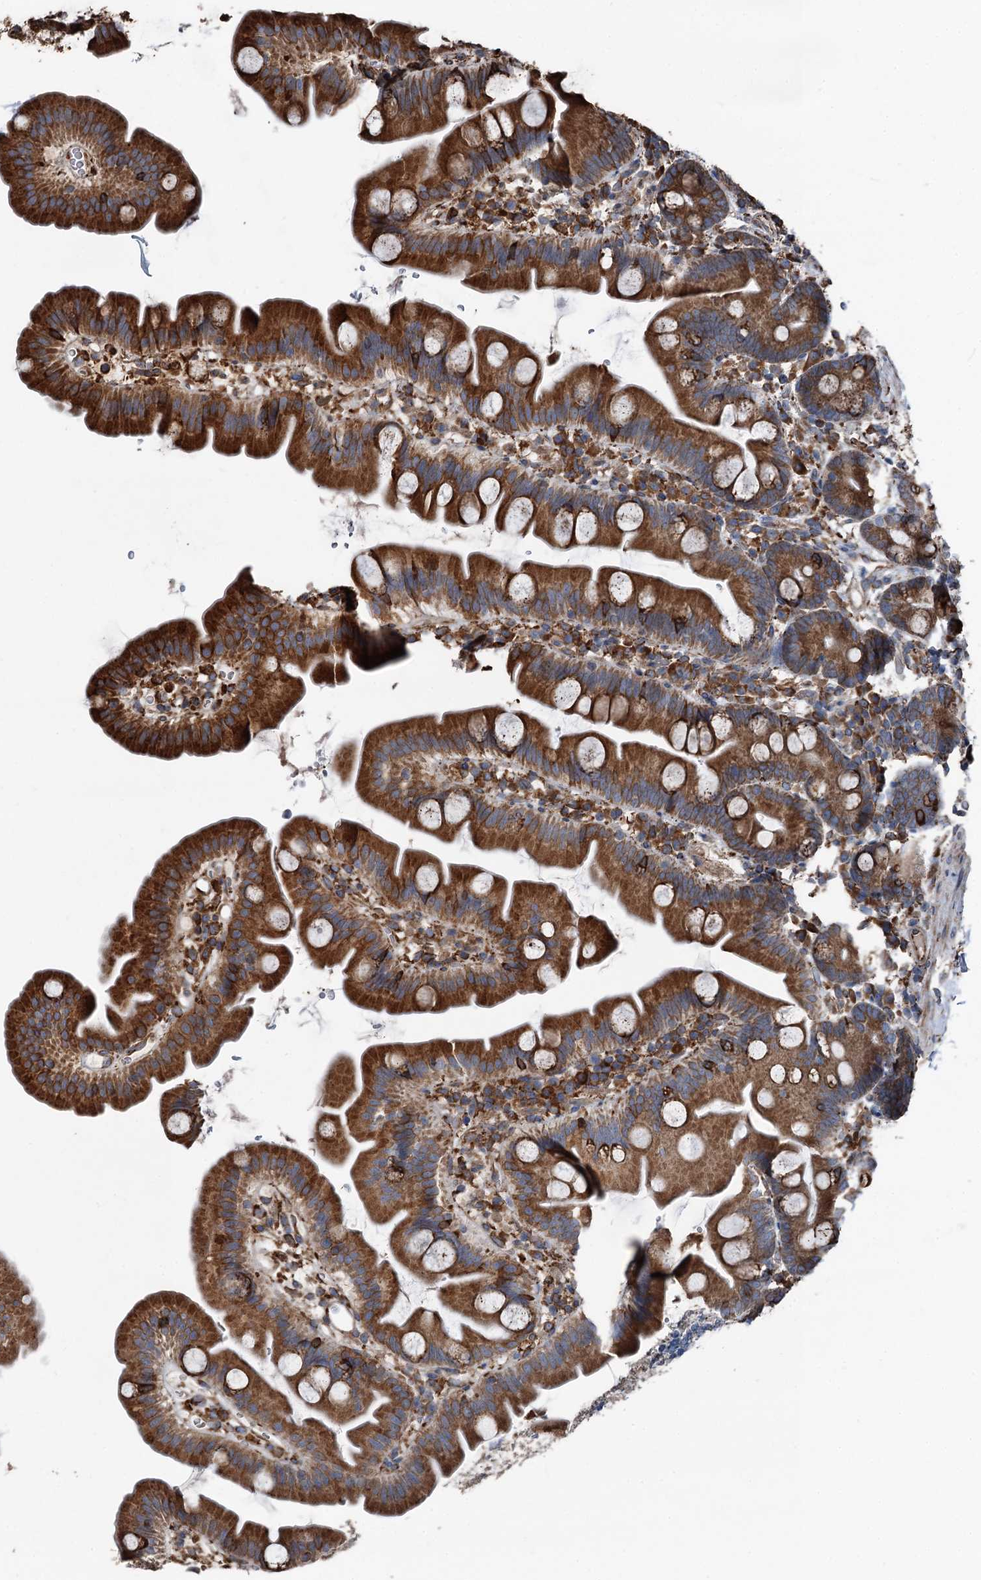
{"staining": {"intensity": "strong", "quantity": ">75%", "location": "cytoplasmic/membranous"}, "tissue": "small intestine", "cell_type": "Glandular cells", "image_type": "normal", "snomed": [{"axis": "morphology", "description": "Normal tissue, NOS"}, {"axis": "topography", "description": "Small intestine"}], "caption": "Protein analysis of unremarkable small intestine exhibits strong cytoplasmic/membranous positivity in approximately >75% of glandular cells.", "gene": "NEURL1B", "patient": {"sex": "female", "age": 68}}